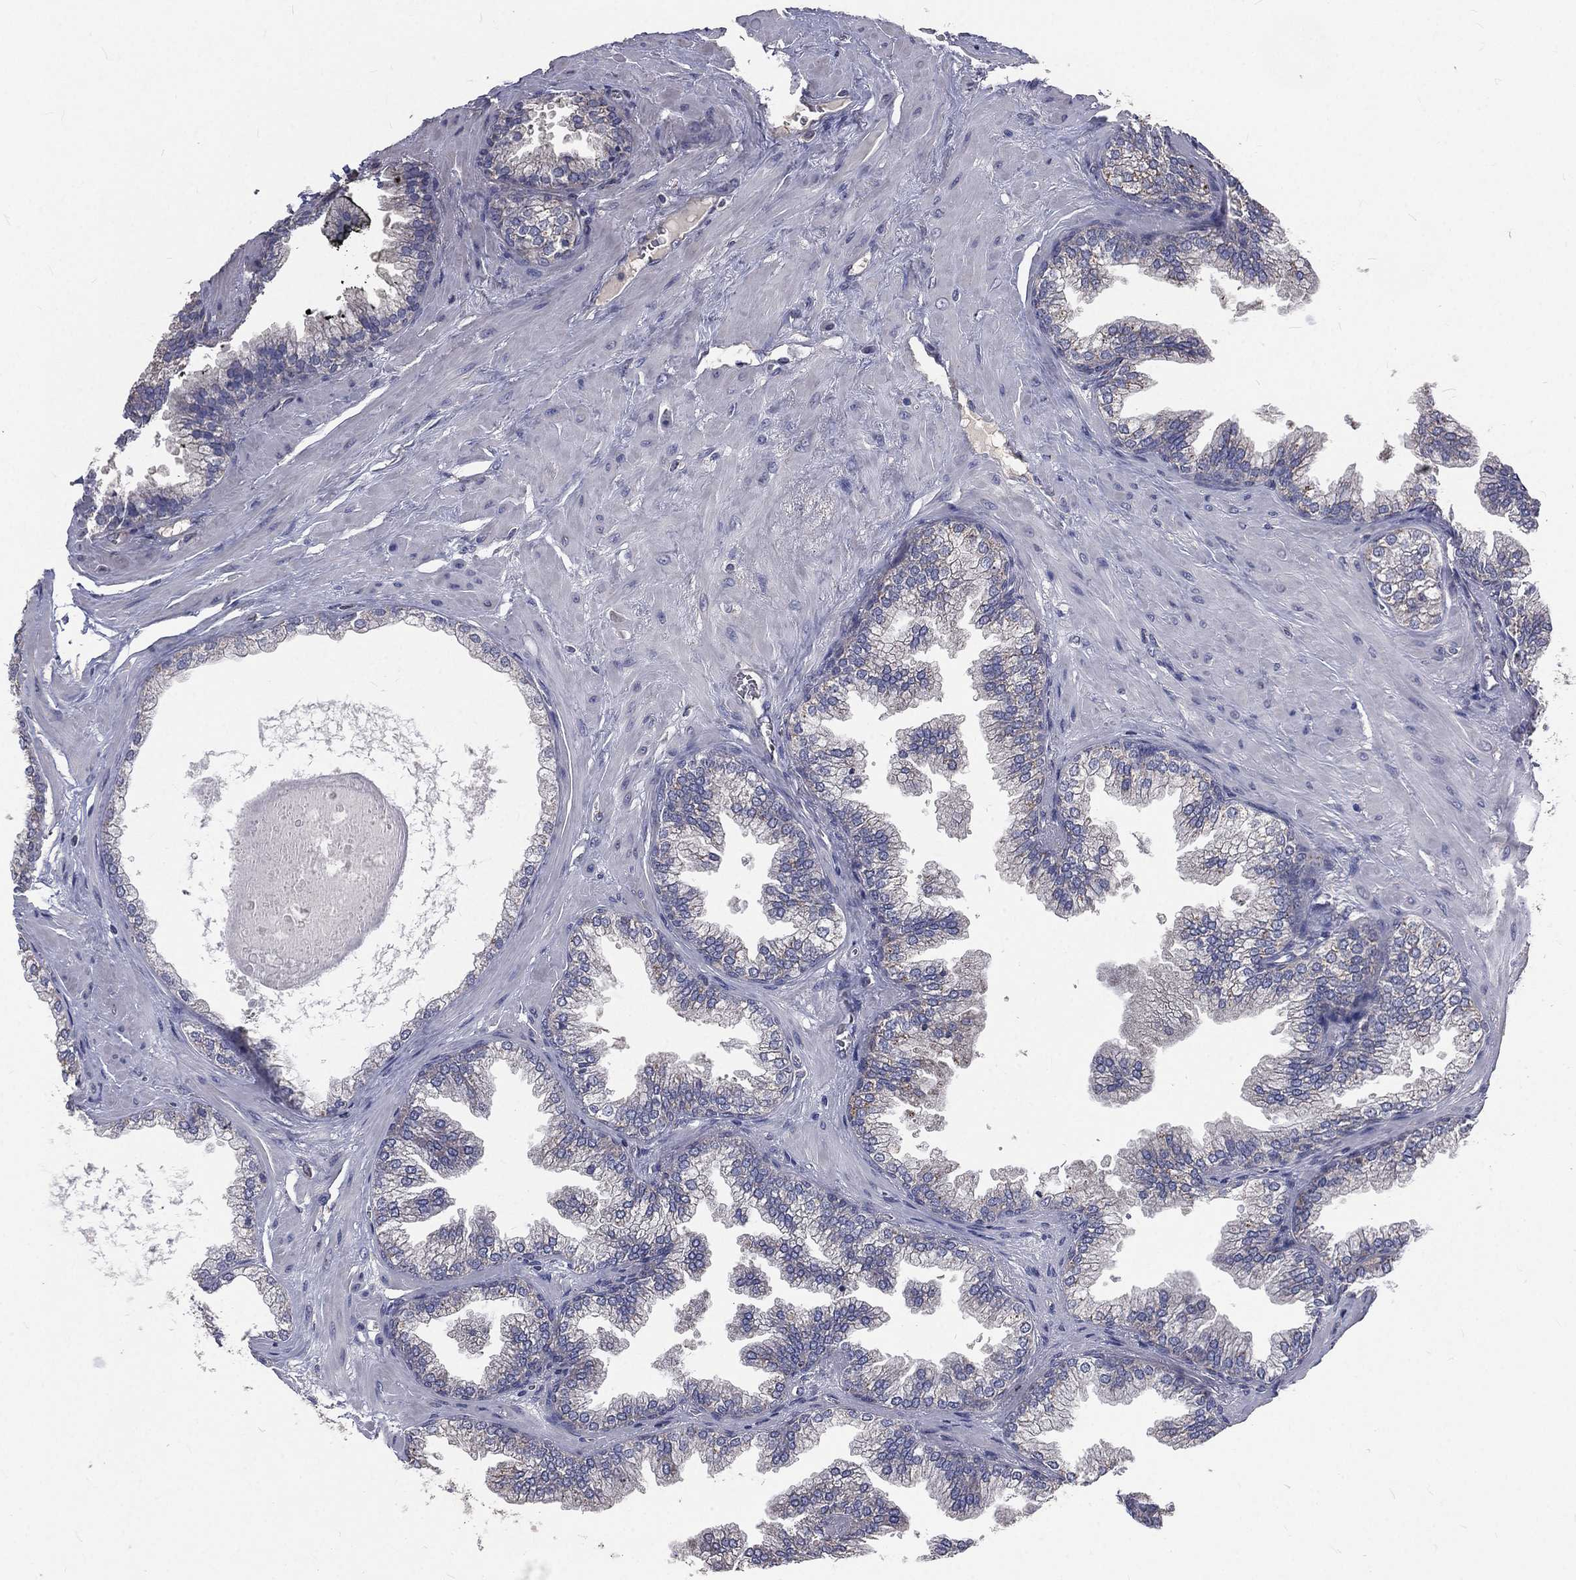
{"staining": {"intensity": "negative", "quantity": "none", "location": "none"}, "tissue": "prostate cancer", "cell_type": "Tumor cells", "image_type": "cancer", "snomed": [{"axis": "morphology", "description": "Adenocarcinoma, Low grade"}, {"axis": "topography", "description": "Prostate"}], "caption": "A micrograph of prostate adenocarcinoma (low-grade) stained for a protein demonstrates no brown staining in tumor cells.", "gene": "CROCC", "patient": {"sex": "male", "age": 72}}